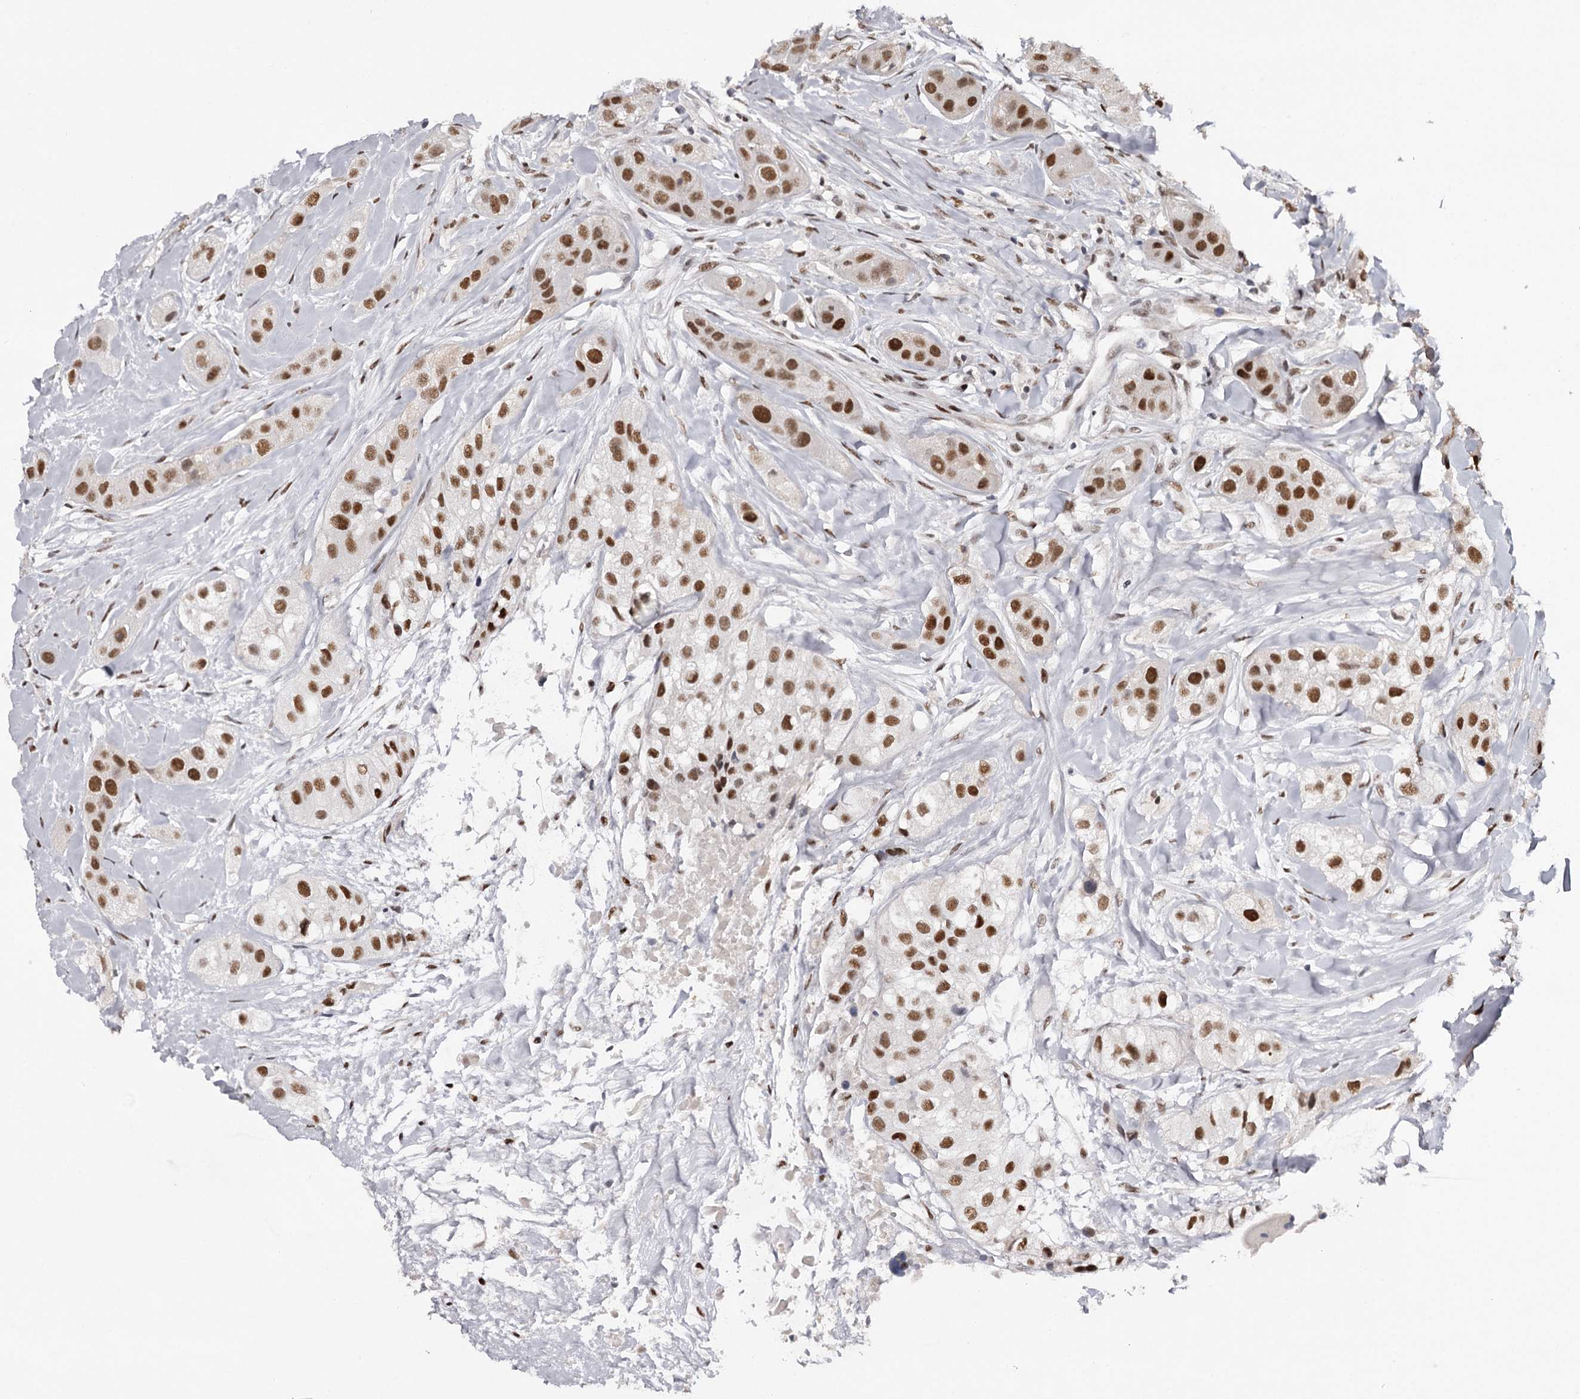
{"staining": {"intensity": "strong", "quantity": ">75%", "location": "nuclear"}, "tissue": "head and neck cancer", "cell_type": "Tumor cells", "image_type": "cancer", "snomed": [{"axis": "morphology", "description": "Normal tissue, NOS"}, {"axis": "morphology", "description": "Squamous cell carcinoma, NOS"}, {"axis": "topography", "description": "Skeletal muscle"}, {"axis": "topography", "description": "Head-Neck"}], "caption": "Protein analysis of head and neck cancer (squamous cell carcinoma) tissue reveals strong nuclear positivity in approximately >75% of tumor cells. The protein is stained brown, and the nuclei are stained in blue (DAB IHC with brightfield microscopy, high magnification).", "gene": "TTC33", "patient": {"sex": "male", "age": 51}}